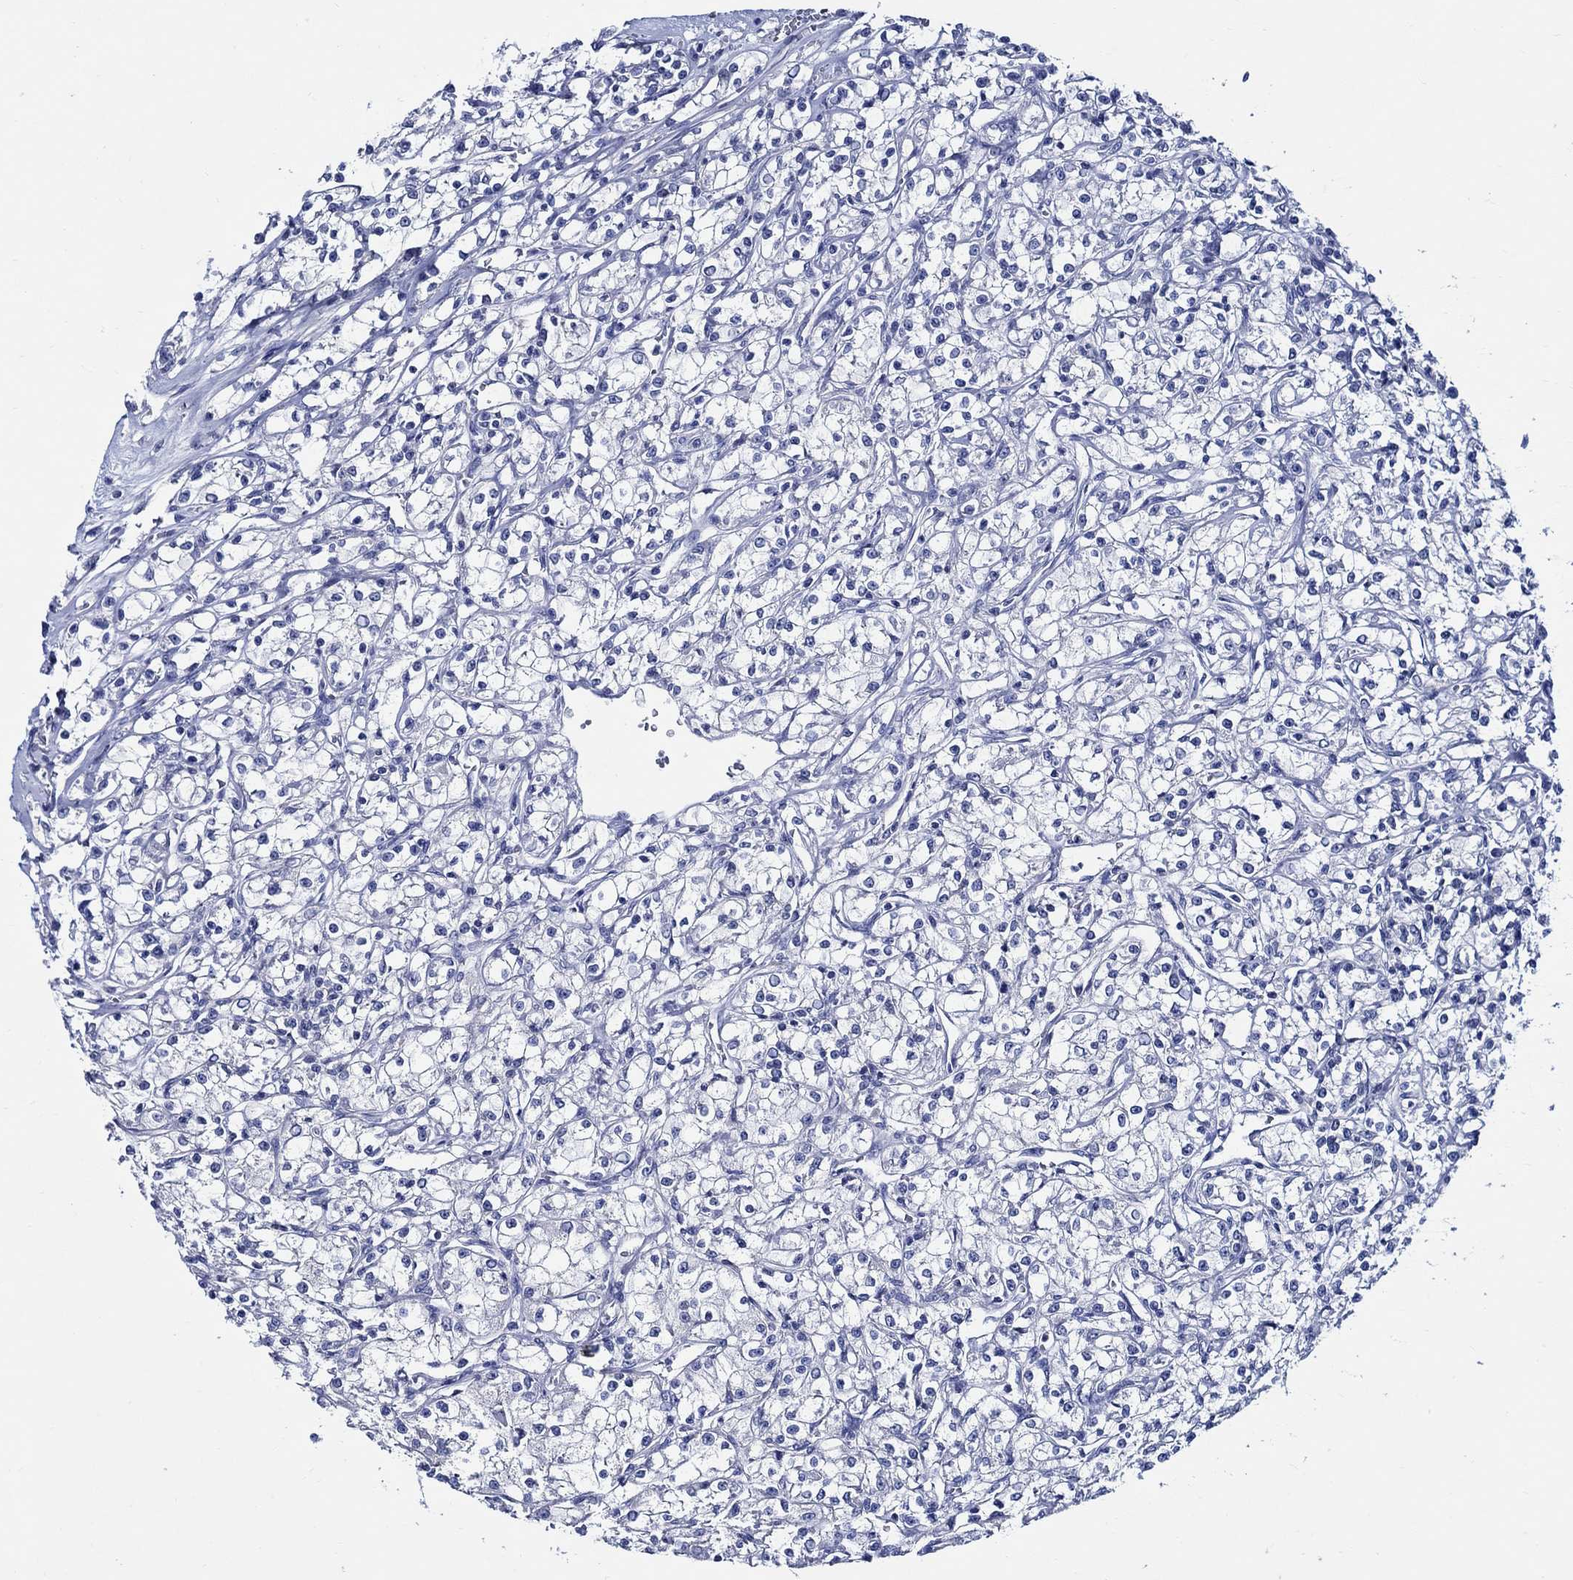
{"staining": {"intensity": "negative", "quantity": "none", "location": "none"}, "tissue": "renal cancer", "cell_type": "Tumor cells", "image_type": "cancer", "snomed": [{"axis": "morphology", "description": "Adenocarcinoma, NOS"}, {"axis": "topography", "description": "Kidney"}], "caption": "There is no significant positivity in tumor cells of adenocarcinoma (renal). (Stains: DAB (3,3'-diaminobenzidine) immunohistochemistry (IHC) with hematoxylin counter stain, Microscopy: brightfield microscopy at high magnification).", "gene": "SKOR1", "patient": {"sex": "female", "age": 59}}